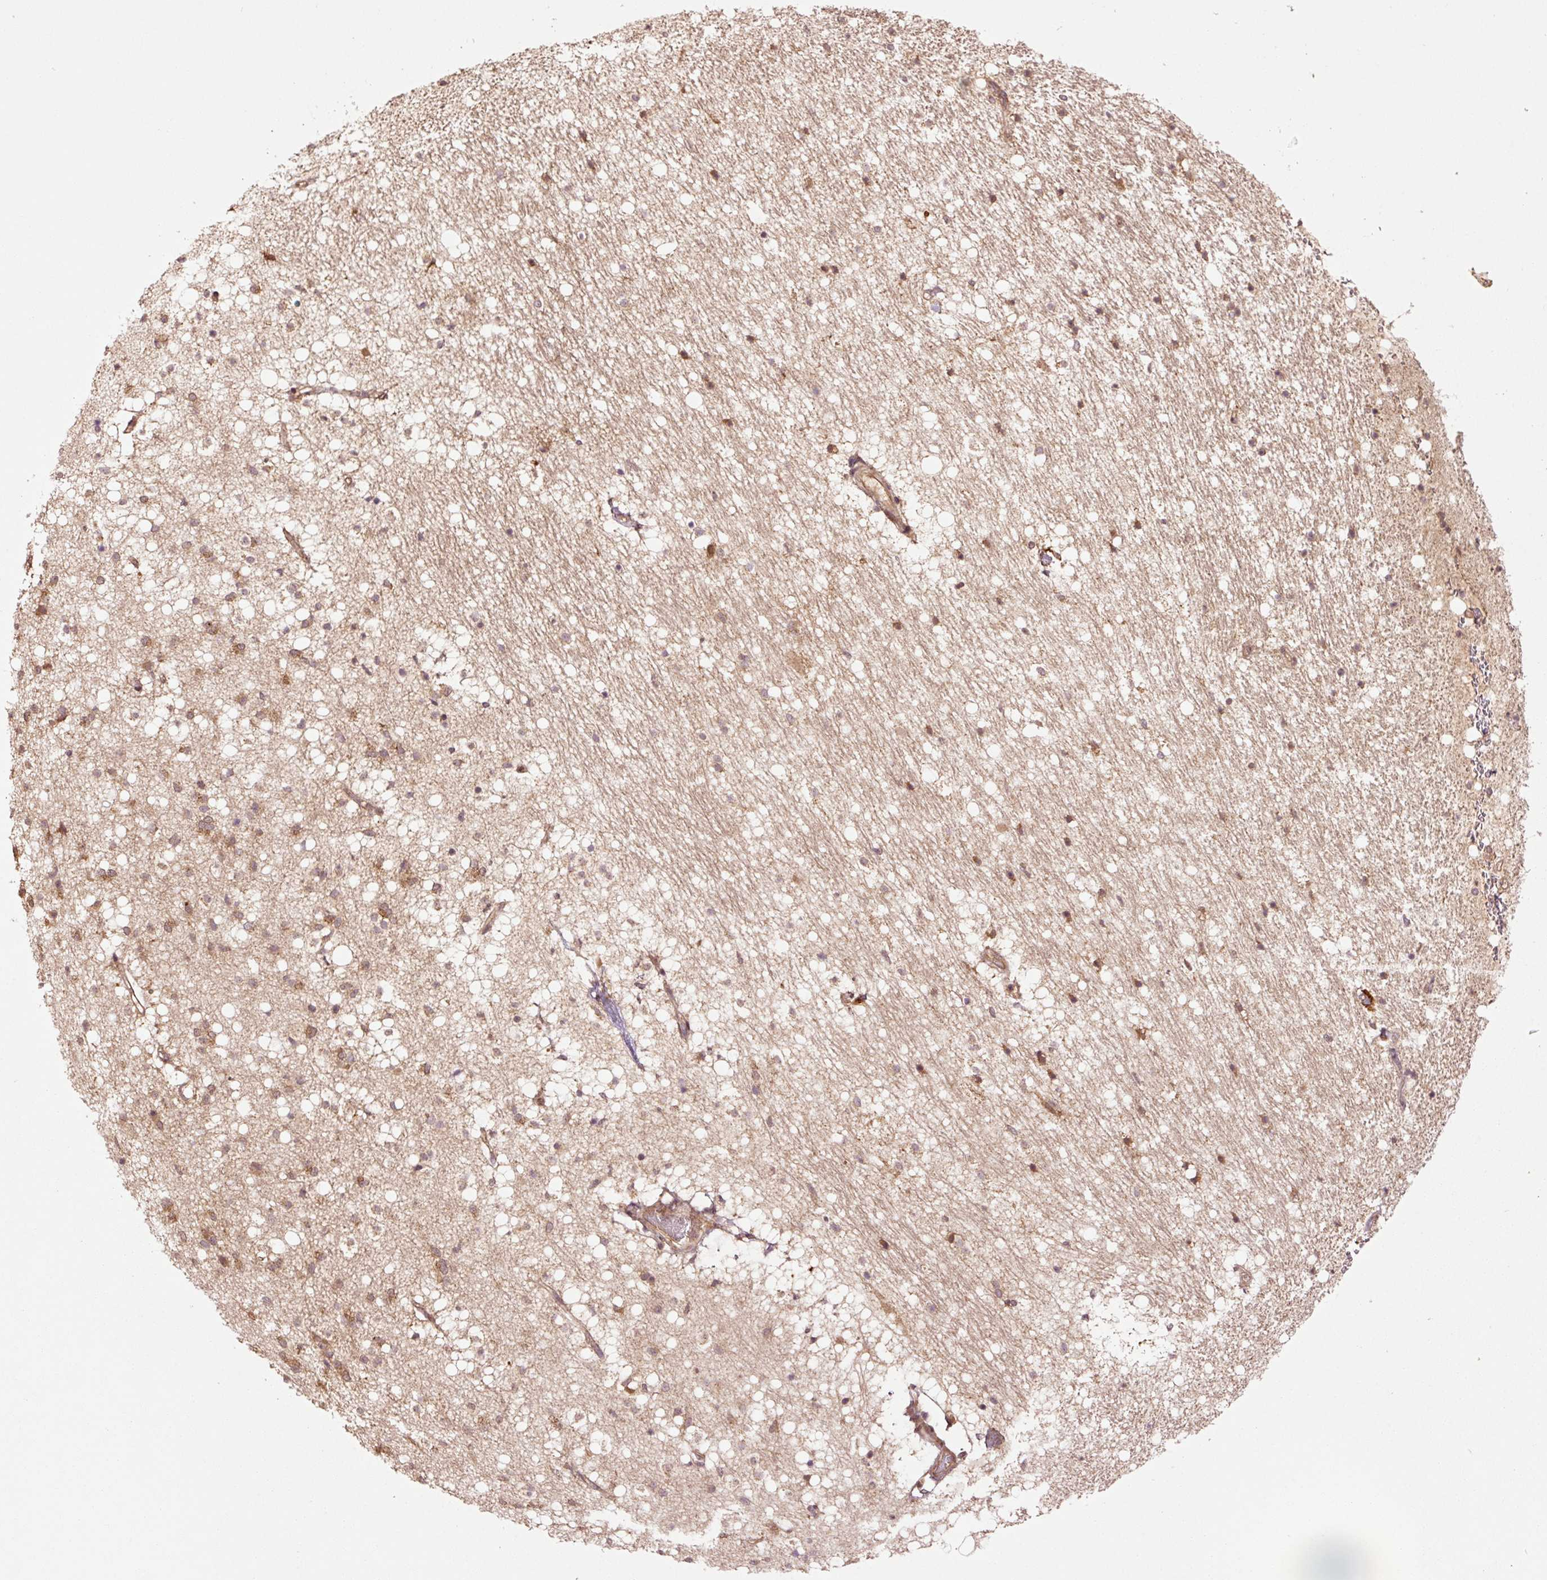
{"staining": {"intensity": "moderate", "quantity": "25%-75%", "location": "cytoplasmic/membranous"}, "tissue": "caudate", "cell_type": "Glial cells", "image_type": "normal", "snomed": [{"axis": "morphology", "description": "Normal tissue, NOS"}, {"axis": "topography", "description": "Lateral ventricle wall"}], "caption": "Immunohistochemical staining of normal caudate displays medium levels of moderate cytoplasmic/membranous staining in approximately 25%-75% of glial cells. (IHC, brightfield microscopy, high magnification).", "gene": "OXER1", "patient": {"sex": "male", "age": 37}}